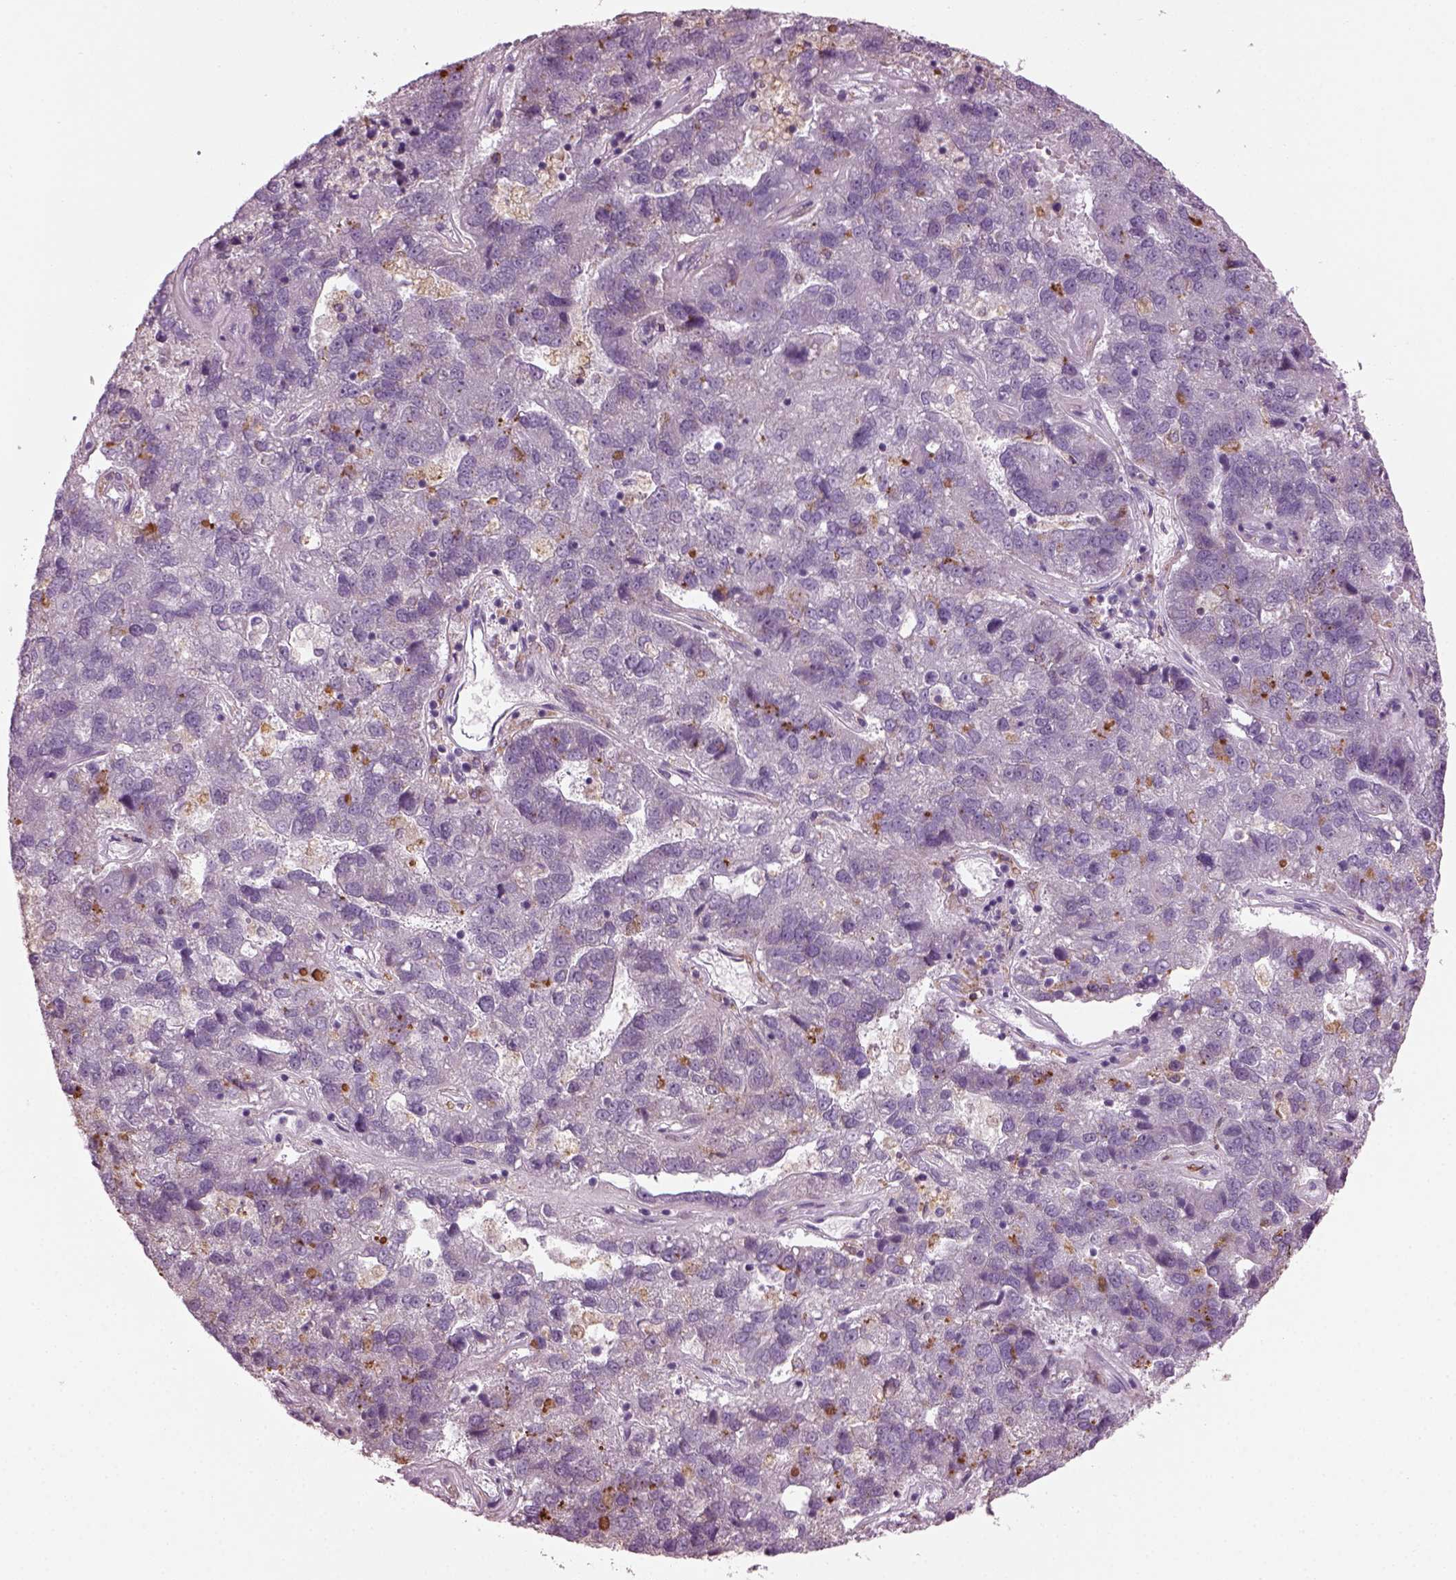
{"staining": {"intensity": "negative", "quantity": "none", "location": "none"}, "tissue": "pancreatic cancer", "cell_type": "Tumor cells", "image_type": "cancer", "snomed": [{"axis": "morphology", "description": "Adenocarcinoma, NOS"}, {"axis": "topography", "description": "Pancreas"}], "caption": "An image of human pancreatic cancer (adenocarcinoma) is negative for staining in tumor cells.", "gene": "TMEM231", "patient": {"sex": "female", "age": 61}}